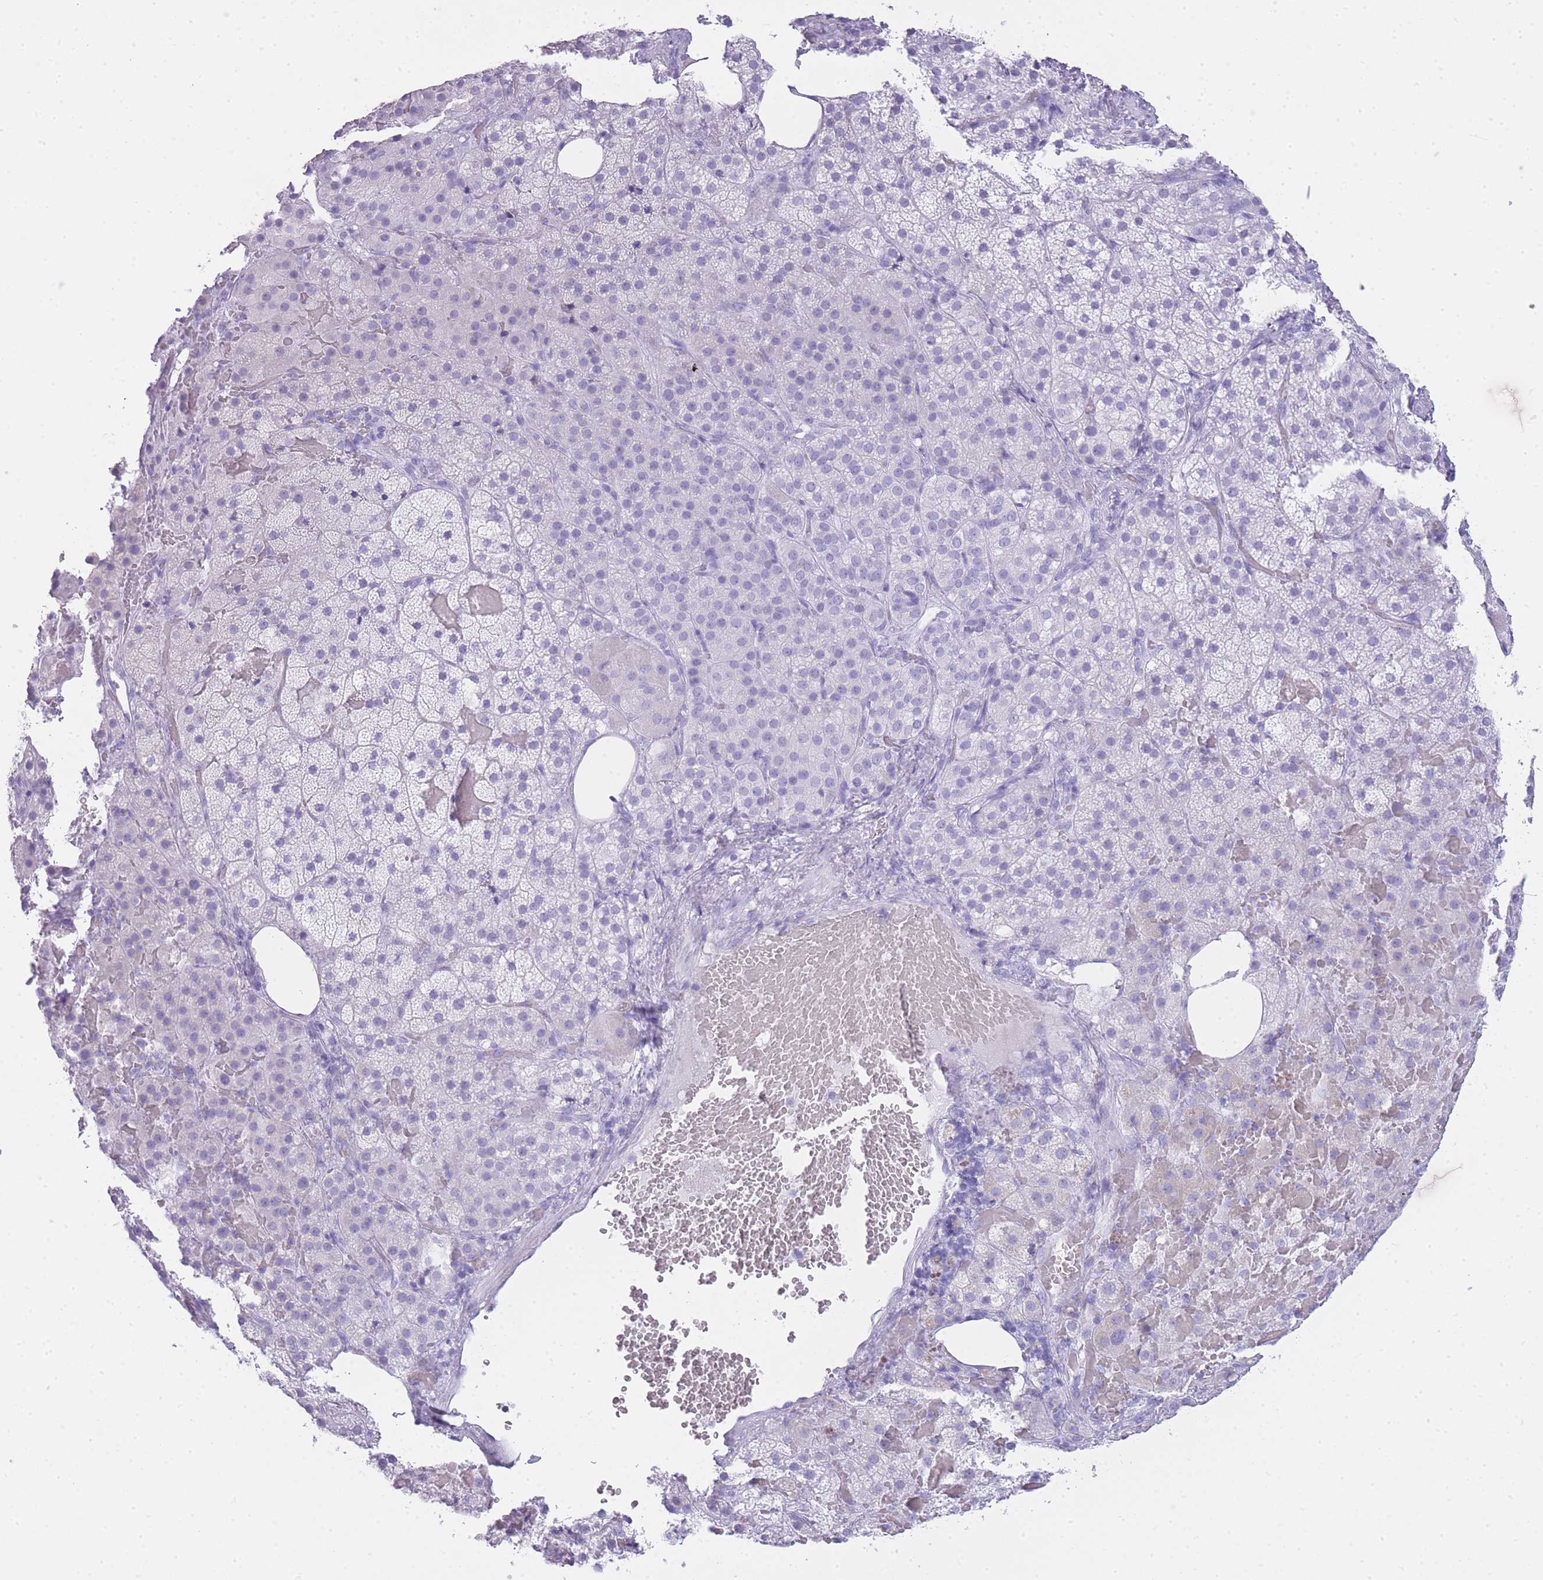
{"staining": {"intensity": "negative", "quantity": "none", "location": "none"}, "tissue": "adrenal gland", "cell_type": "Glandular cells", "image_type": "normal", "snomed": [{"axis": "morphology", "description": "Normal tissue, NOS"}, {"axis": "topography", "description": "Adrenal gland"}], "caption": "A high-resolution image shows IHC staining of benign adrenal gland, which exhibits no significant positivity in glandular cells.", "gene": "INS", "patient": {"sex": "female", "age": 59}}